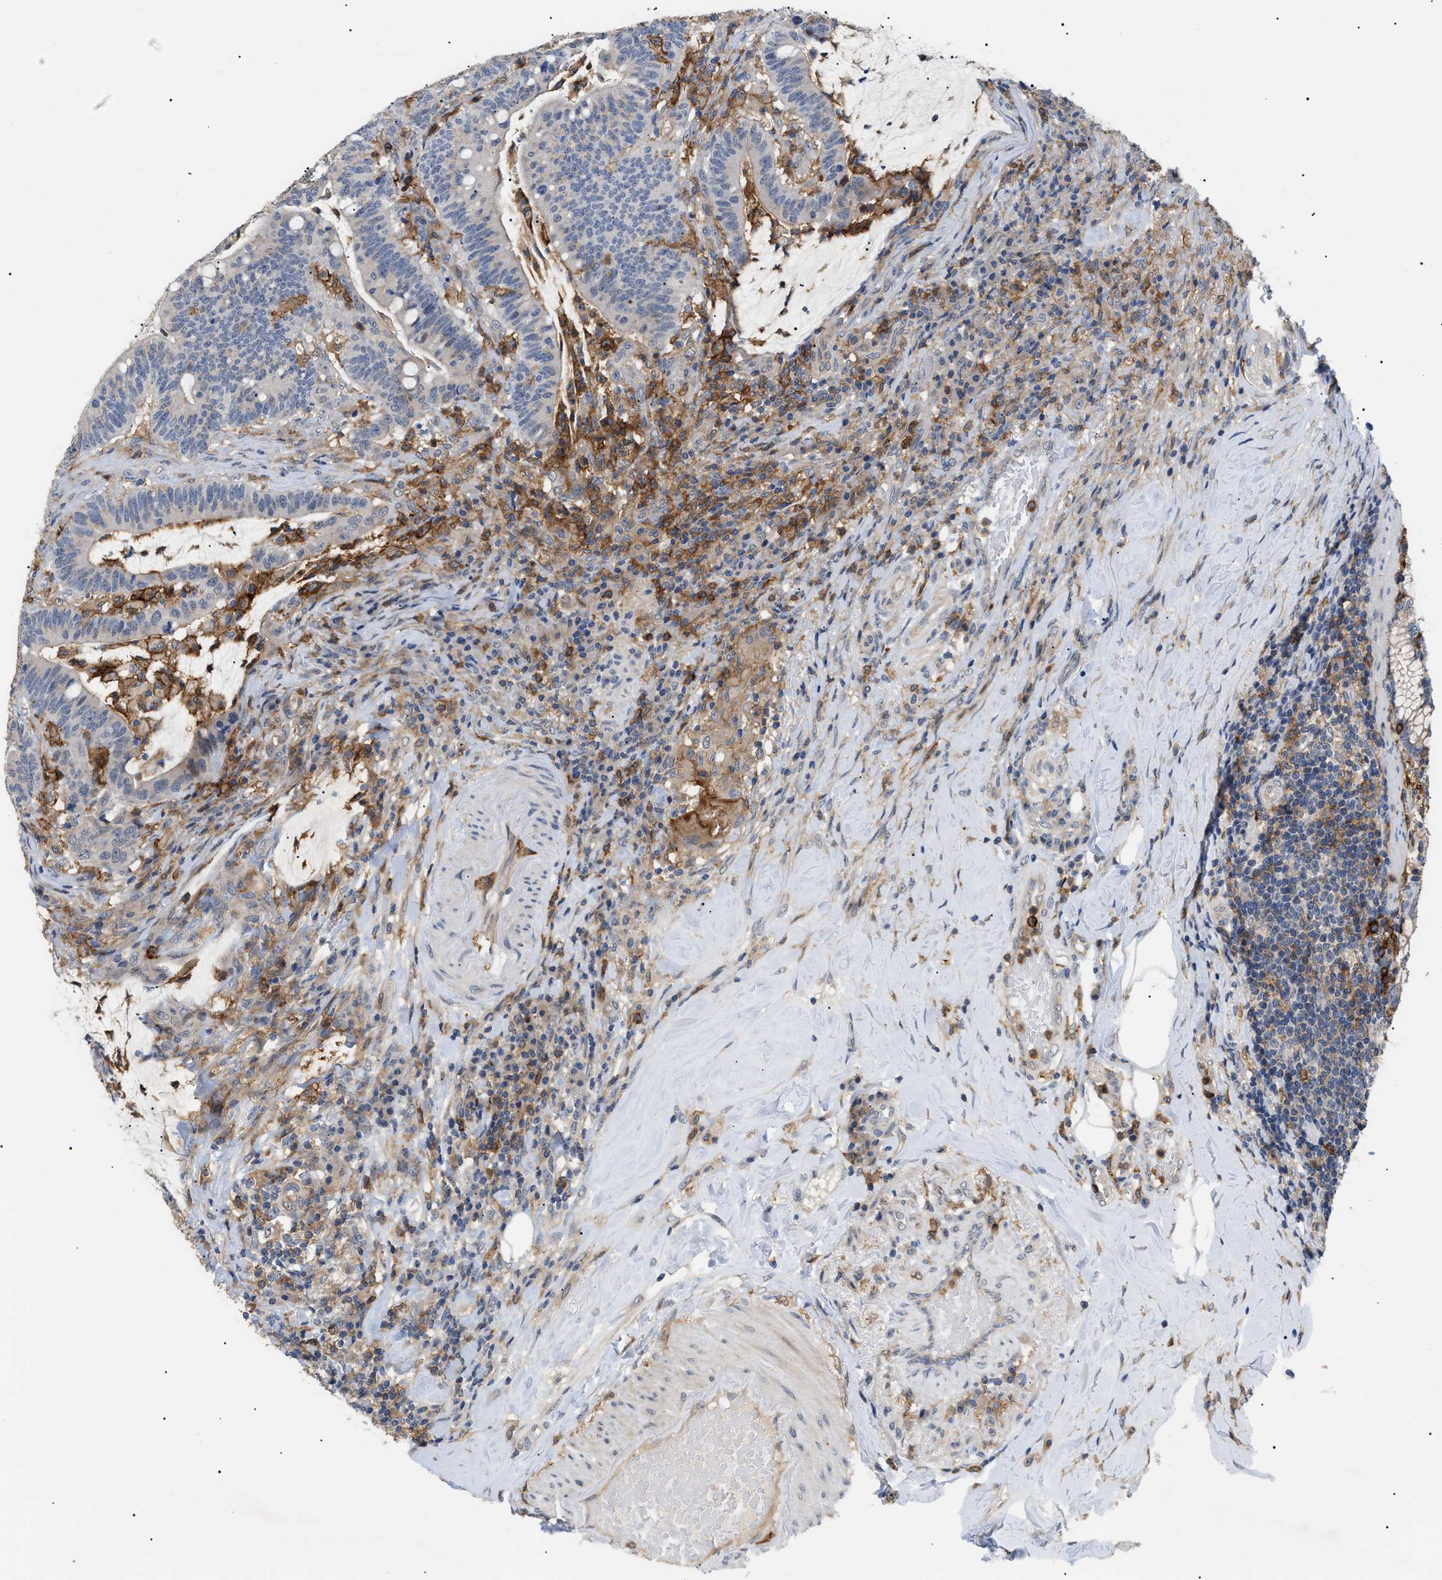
{"staining": {"intensity": "negative", "quantity": "none", "location": "none"}, "tissue": "colorectal cancer", "cell_type": "Tumor cells", "image_type": "cancer", "snomed": [{"axis": "morphology", "description": "Normal tissue, NOS"}, {"axis": "morphology", "description": "Adenocarcinoma, NOS"}, {"axis": "topography", "description": "Colon"}], "caption": "A high-resolution micrograph shows immunohistochemistry staining of colorectal cancer, which demonstrates no significant staining in tumor cells. (Stains: DAB (3,3'-diaminobenzidine) IHC with hematoxylin counter stain, Microscopy: brightfield microscopy at high magnification).", "gene": "CD300A", "patient": {"sex": "female", "age": 66}}